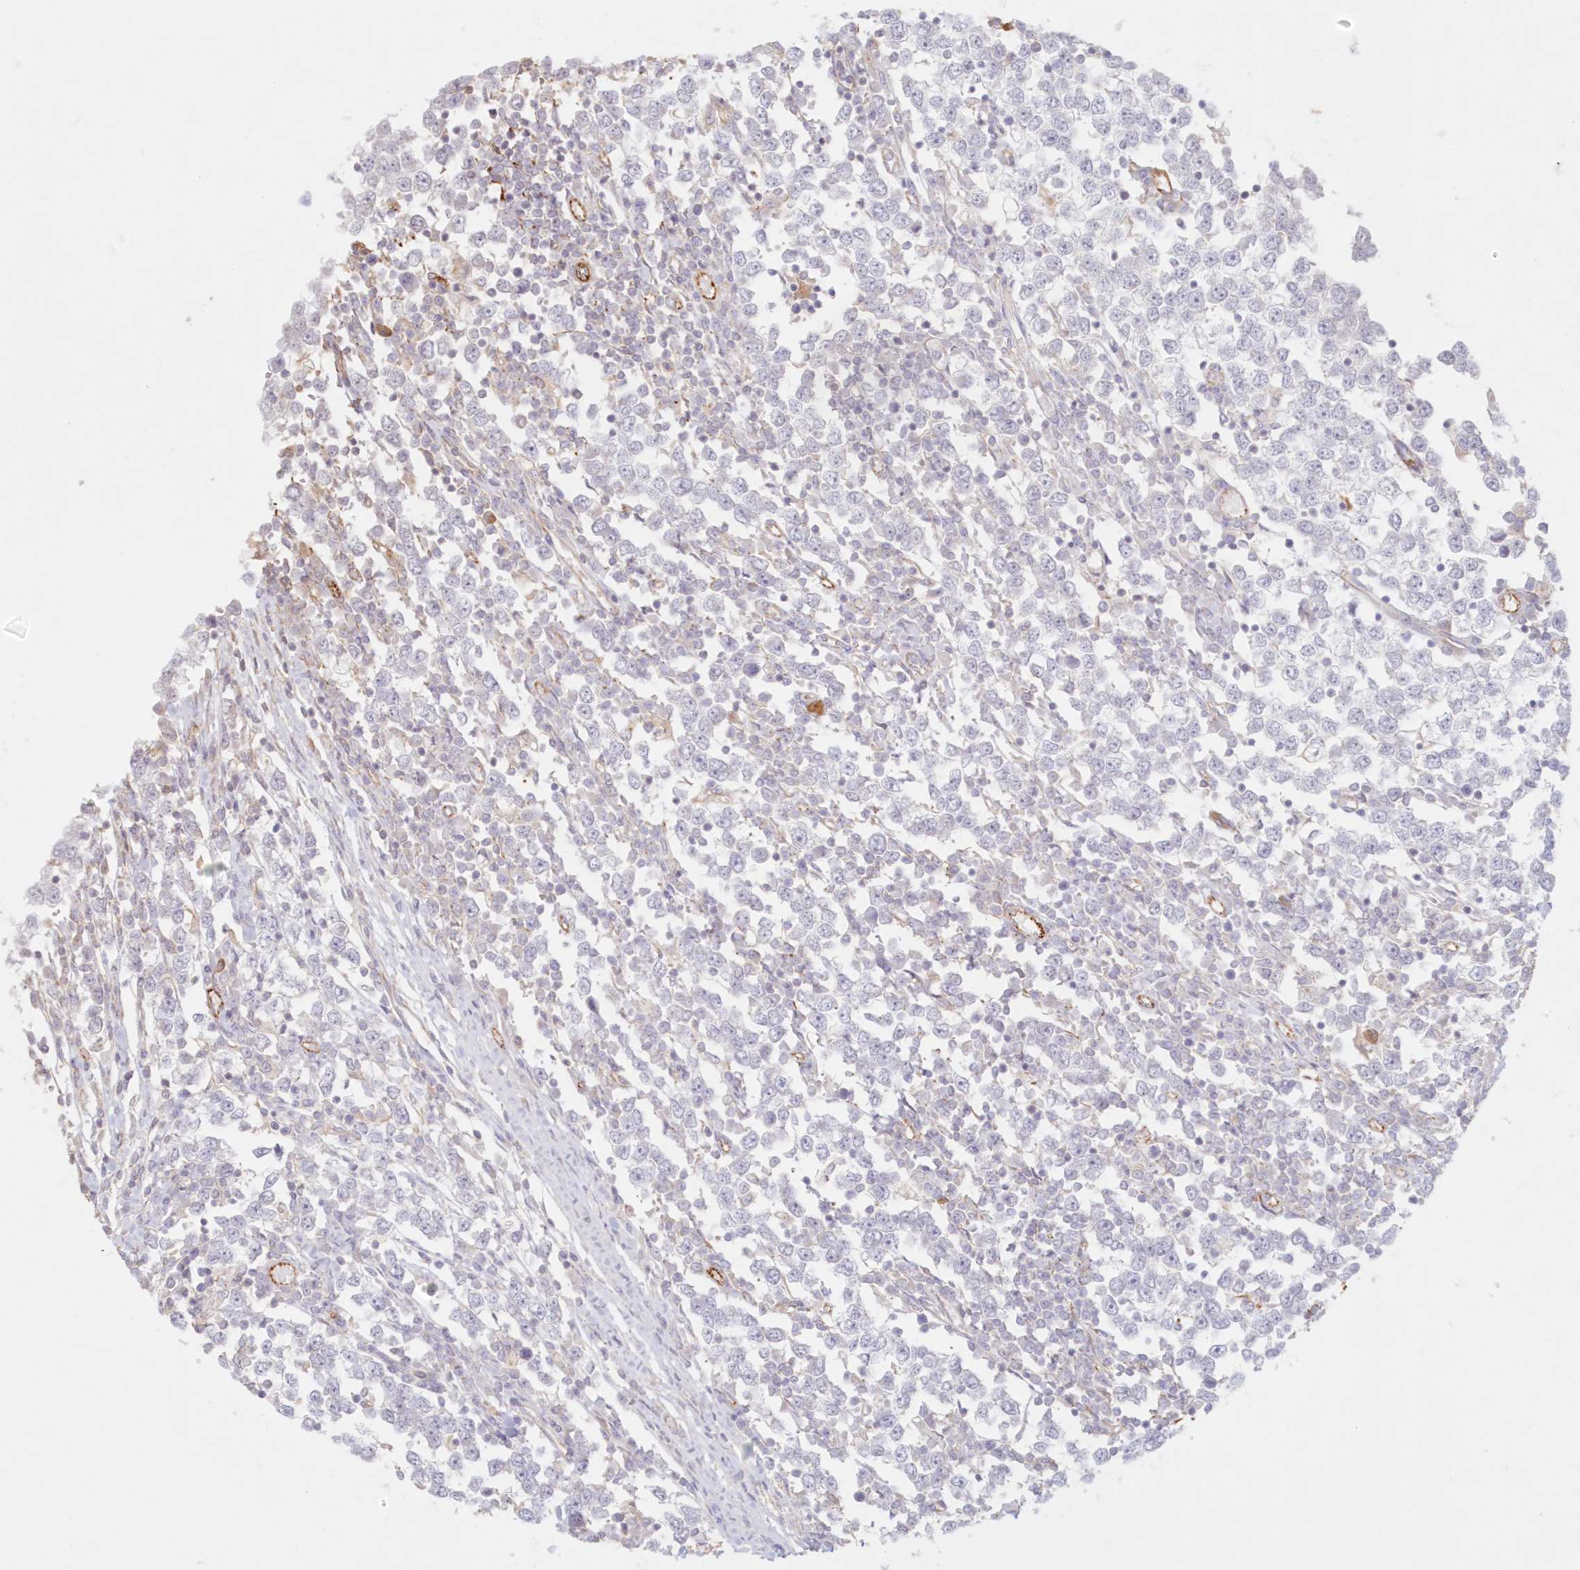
{"staining": {"intensity": "negative", "quantity": "none", "location": "none"}, "tissue": "testis cancer", "cell_type": "Tumor cells", "image_type": "cancer", "snomed": [{"axis": "morphology", "description": "Seminoma, NOS"}, {"axis": "topography", "description": "Testis"}], "caption": "DAB (3,3'-diaminobenzidine) immunohistochemical staining of human testis cancer (seminoma) shows no significant expression in tumor cells. The staining is performed using DAB brown chromogen with nuclei counter-stained in using hematoxylin.", "gene": "DMRTB1", "patient": {"sex": "male", "age": 65}}